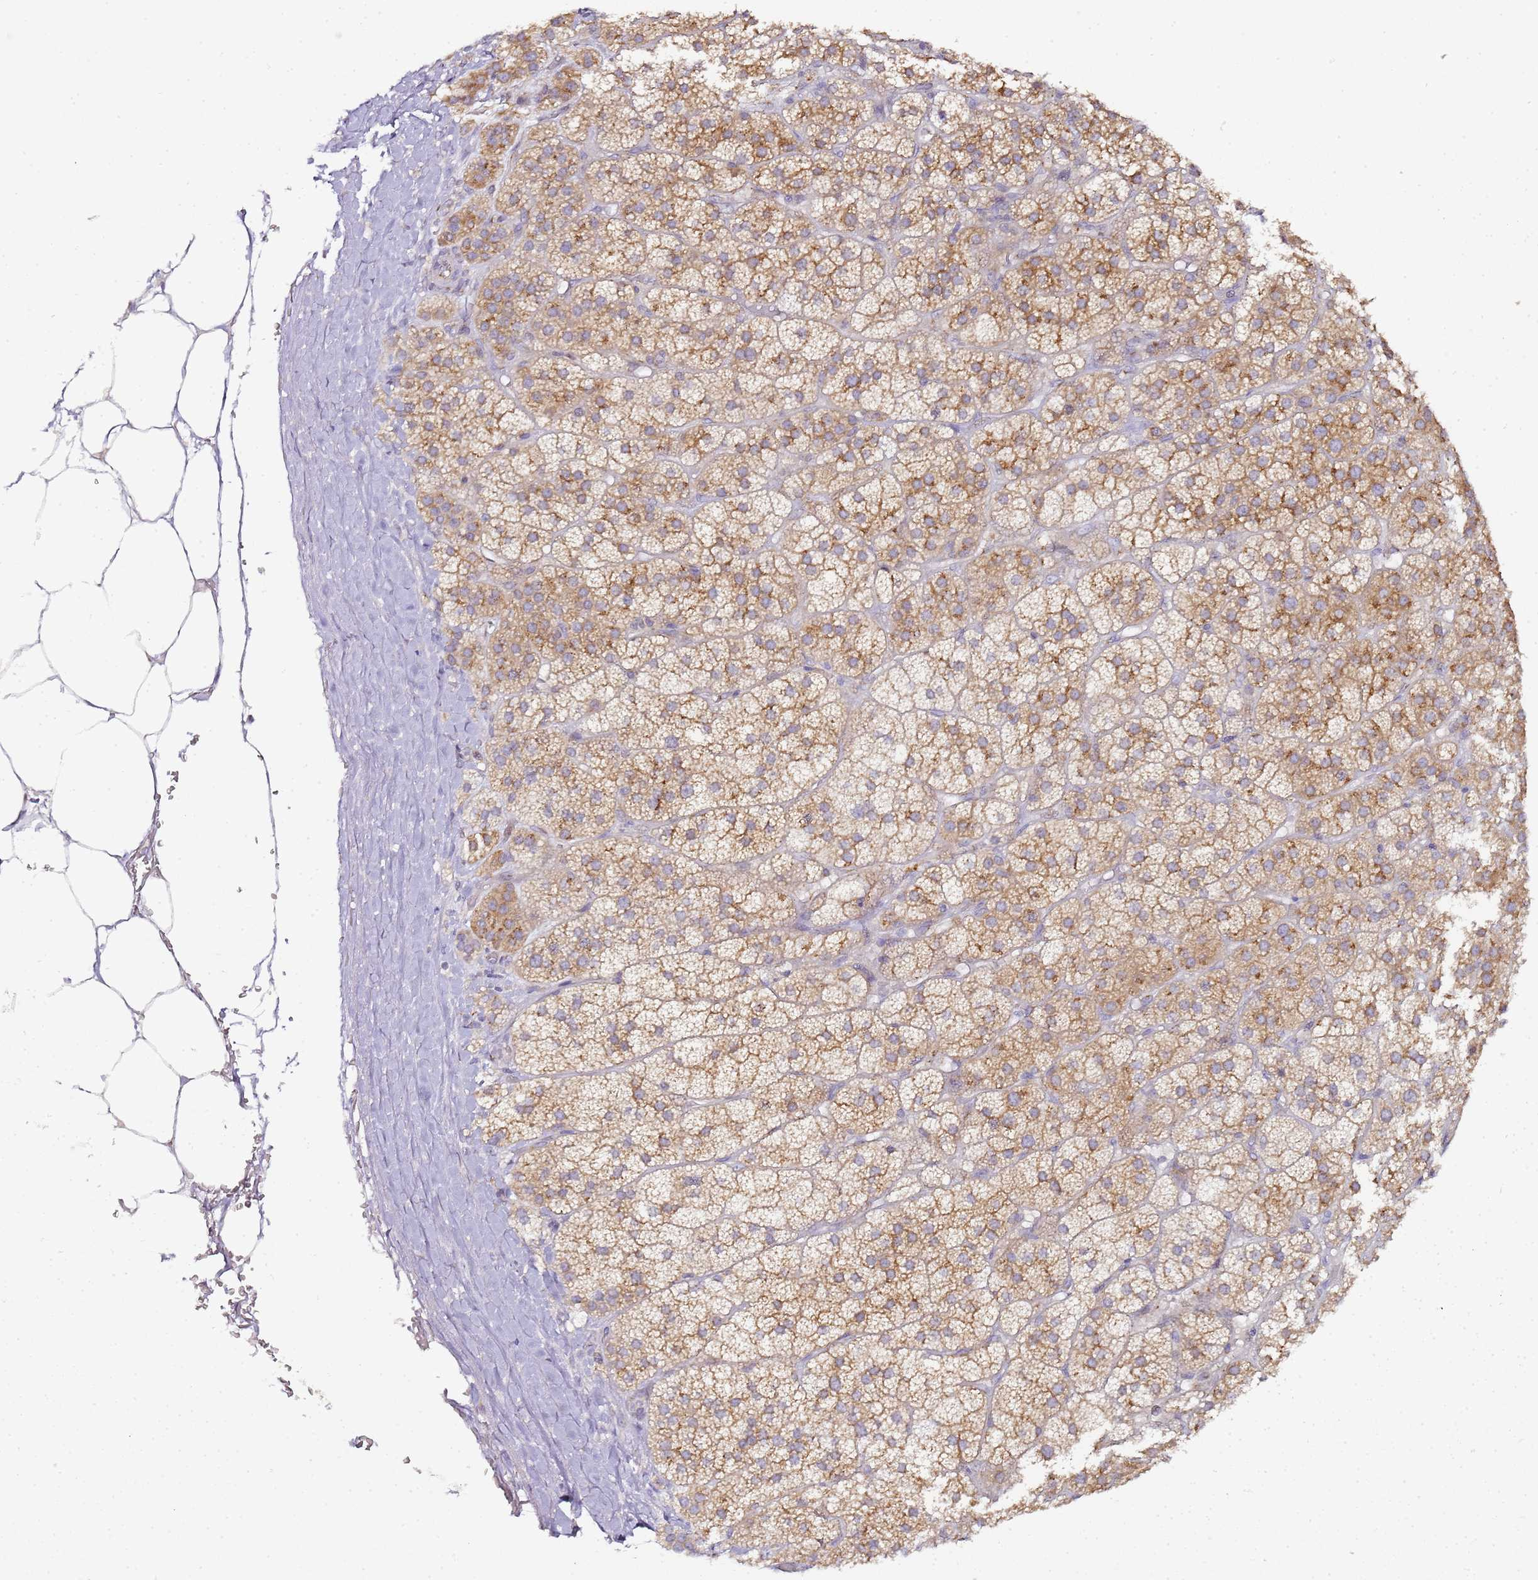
{"staining": {"intensity": "moderate", "quantity": "25%-75%", "location": "cytoplasmic/membranous"}, "tissue": "adrenal gland", "cell_type": "Glandular cells", "image_type": "normal", "snomed": [{"axis": "morphology", "description": "Normal tissue, NOS"}, {"axis": "topography", "description": "Adrenal gland"}], "caption": "Immunohistochemical staining of benign adrenal gland shows medium levels of moderate cytoplasmic/membranous staining in about 25%-75% of glandular cells. The staining is performed using DAB (3,3'-diaminobenzidine) brown chromogen to label protein expression. The nuclei are counter-stained blue using hematoxylin.", "gene": "MRPL49", "patient": {"sex": "female", "age": 70}}